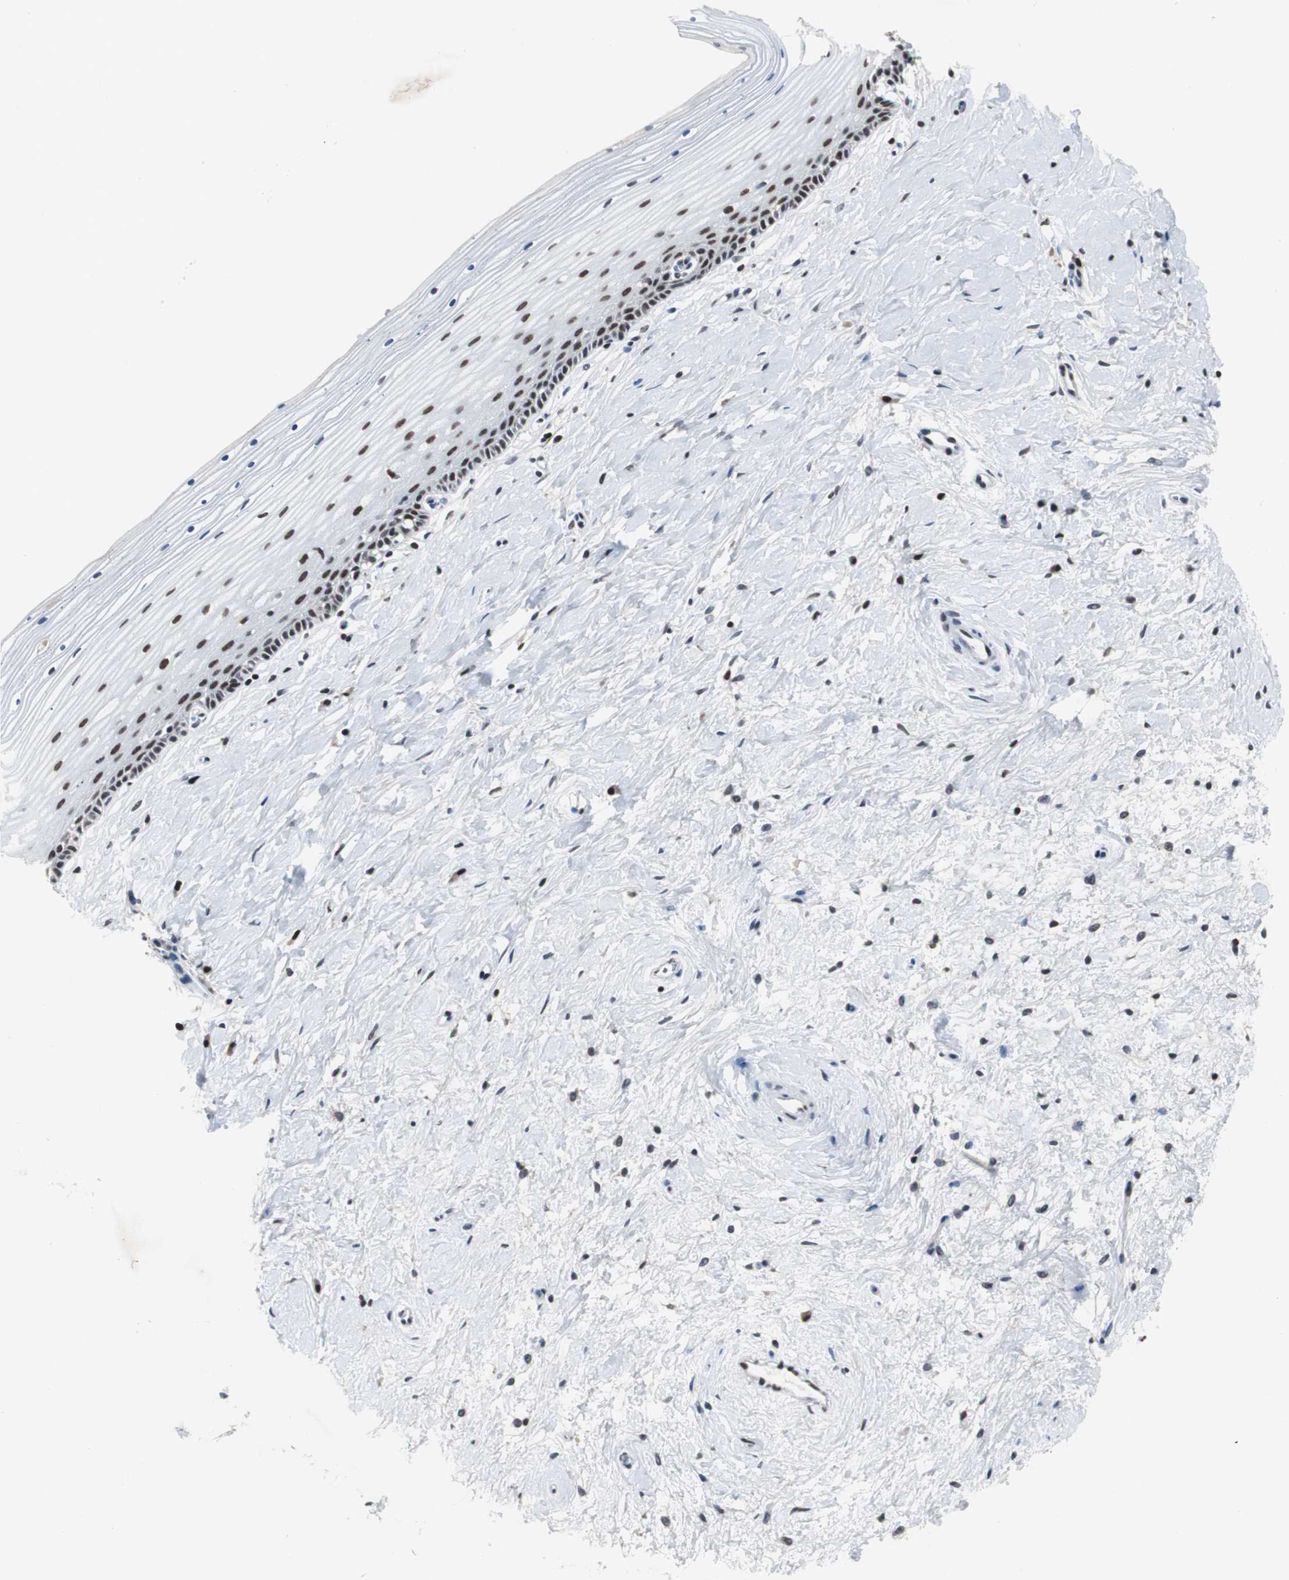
{"staining": {"intensity": "moderate", "quantity": ">75%", "location": "nuclear"}, "tissue": "cervix", "cell_type": "Glandular cells", "image_type": "normal", "snomed": [{"axis": "morphology", "description": "Normal tissue, NOS"}, {"axis": "topography", "description": "Cervix"}], "caption": "High-power microscopy captured an immunohistochemistry histopathology image of unremarkable cervix, revealing moderate nuclear staining in approximately >75% of glandular cells. (DAB IHC with brightfield microscopy, high magnification).", "gene": "RAD9A", "patient": {"sex": "female", "age": 39}}